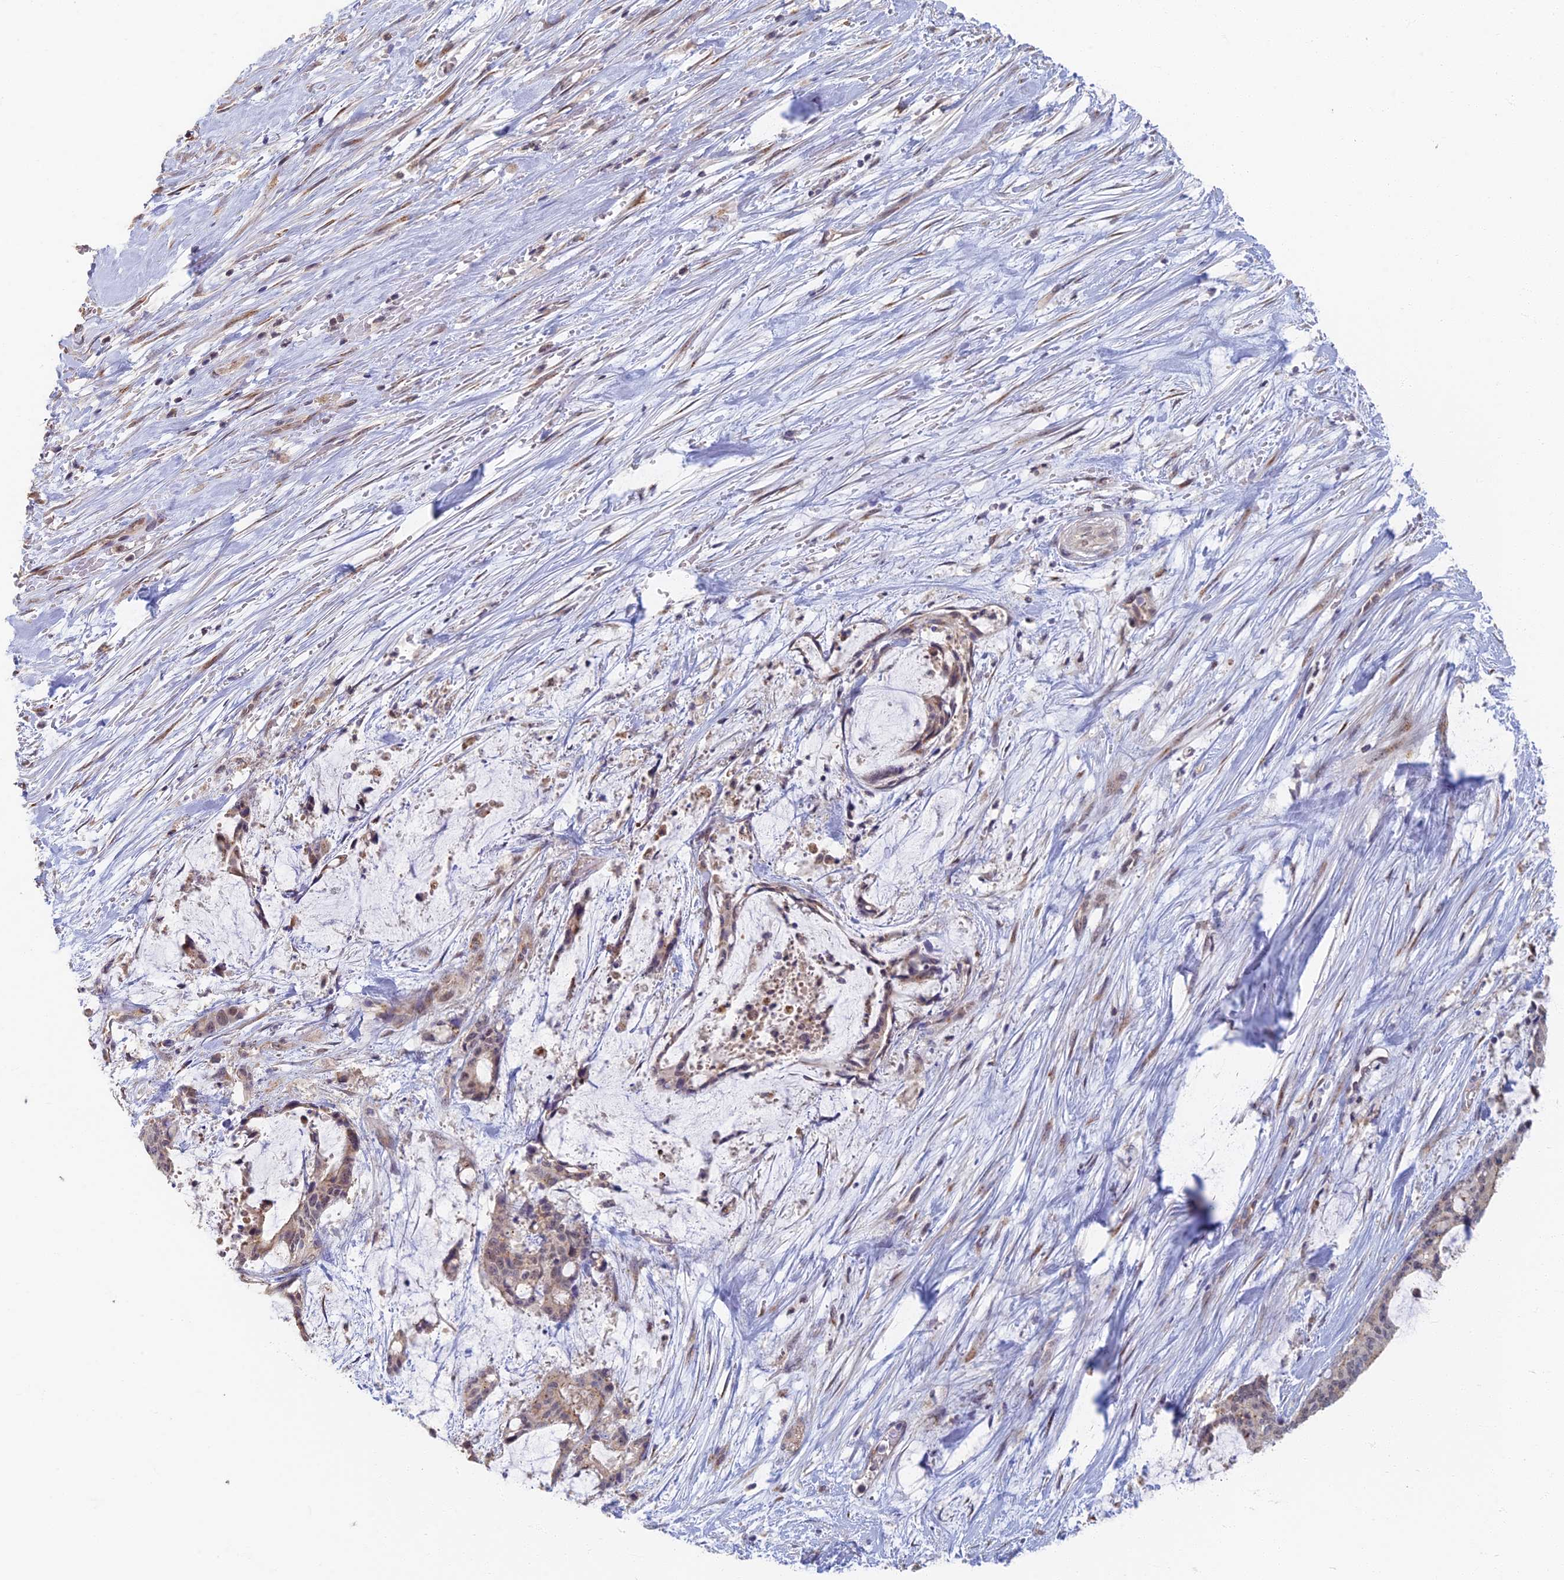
{"staining": {"intensity": "negative", "quantity": "none", "location": "none"}, "tissue": "liver cancer", "cell_type": "Tumor cells", "image_type": "cancer", "snomed": [{"axis": "morphology", "description": "Normal tissue, NOS"}, {"axis": "morphology", "description": "Cholangiocarcinoma"}, {"axis": "topography", "description": "Liver"}, {"axis": "topography", "description": "Peripheral nerve tissue"}], "caption": "This is an immunohistochemistry image of human liver cancer. There is no expression in tumor cells.", "gene": "GPATCH1", "patient": {"sex": "female", "age": 73}}